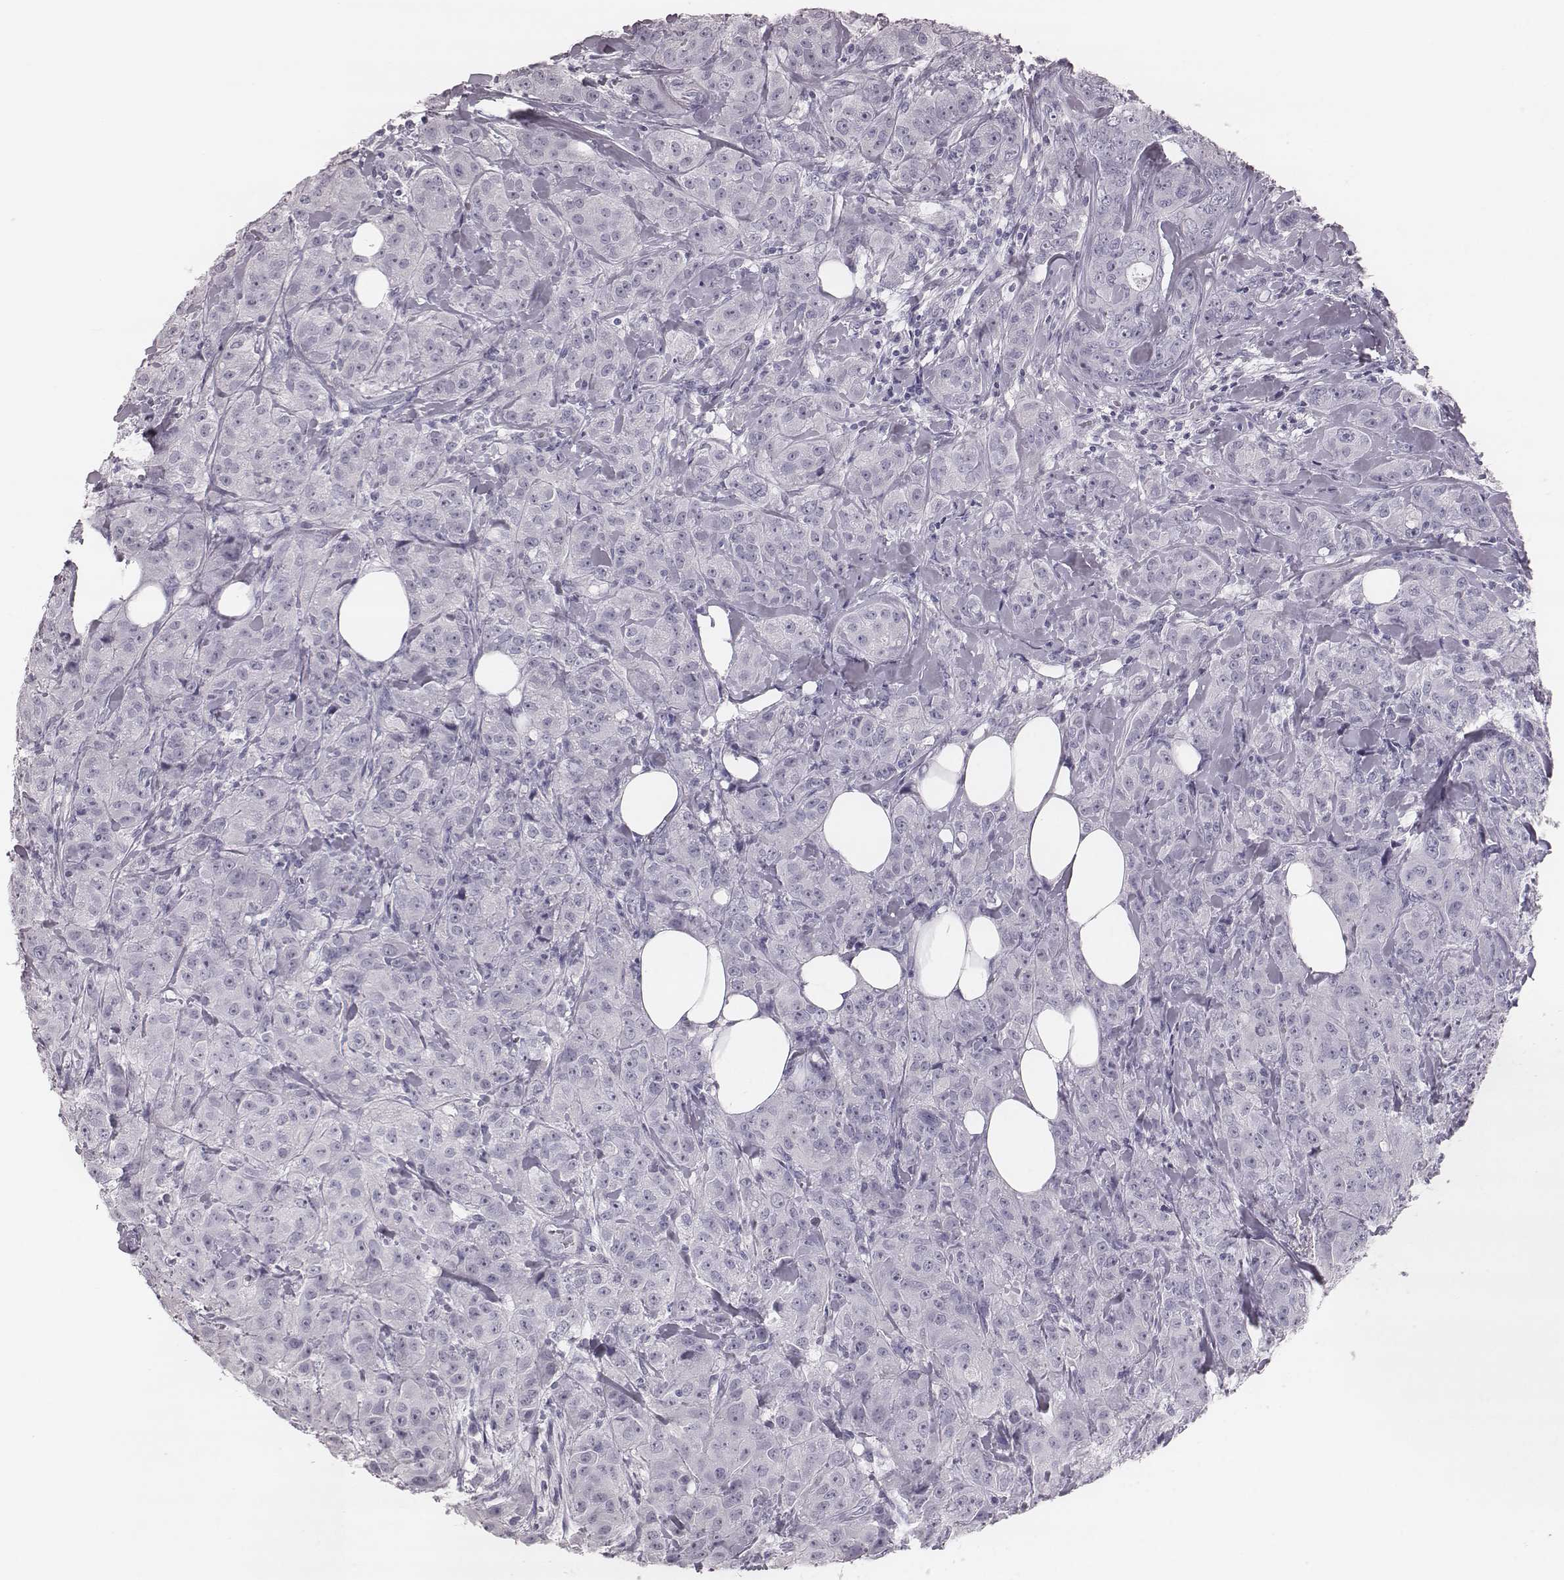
{"staining": {"intensity": "negative", "quantity": "none", "location": "none"}, "tissue": "breast cancer", "cell_type": "Tumor cells", "image_type": "cancer", "snomed": [{"axis": "morphology", "description": "Duct carcinoma"}, {"axis": "topography", "description": "Breast"}], "caption": "This is an IHC photomicrograph of human breast infiltrating ductal carcinoma. There is no staining in tumor cells.", "gene": "KRT74", "patient": {"sex": "female", "age": 43}}